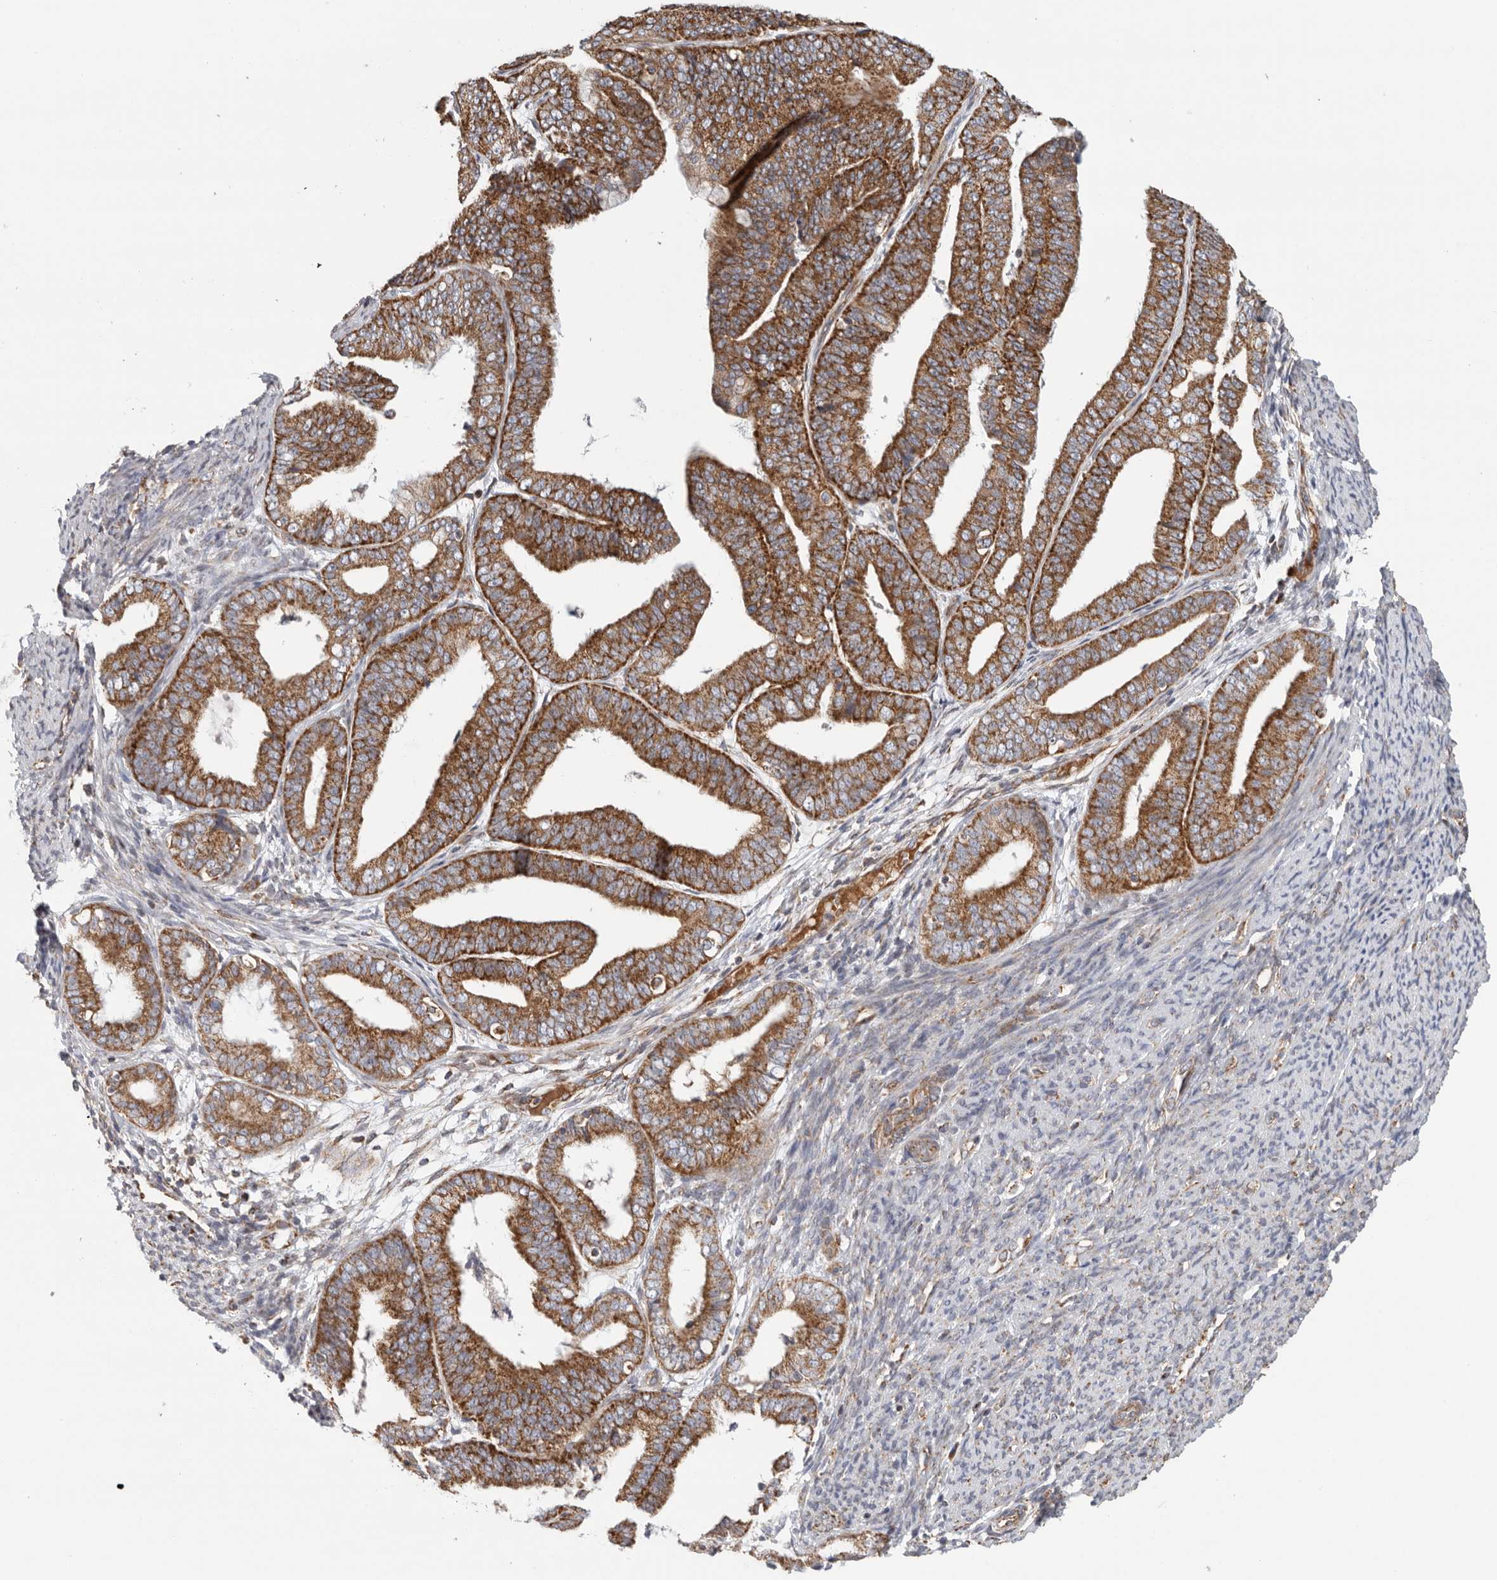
{"staining": {"intensity": "strong", "quantity": ">75%", "location": "cytoplasmic/membranous"}, "tissue": "endometrial cancer", "cell_type": "Tumor cells", "image_type": "cancer", "snomed": [{"axis": "morphology", "description": "Adenocarcinoma, NOS"}, {"axis": "topography", "description": "Endometrium"}], "caption": "This histopathology image shows immunohistochemistry (IHC) staining of human adenocarcinoma (endometrial), with high strong cytoplasmic/membranous staining in about >75% of tumor cells.", "gene": "FKBP8", "patient": {"sex": "female", "age": 63}}